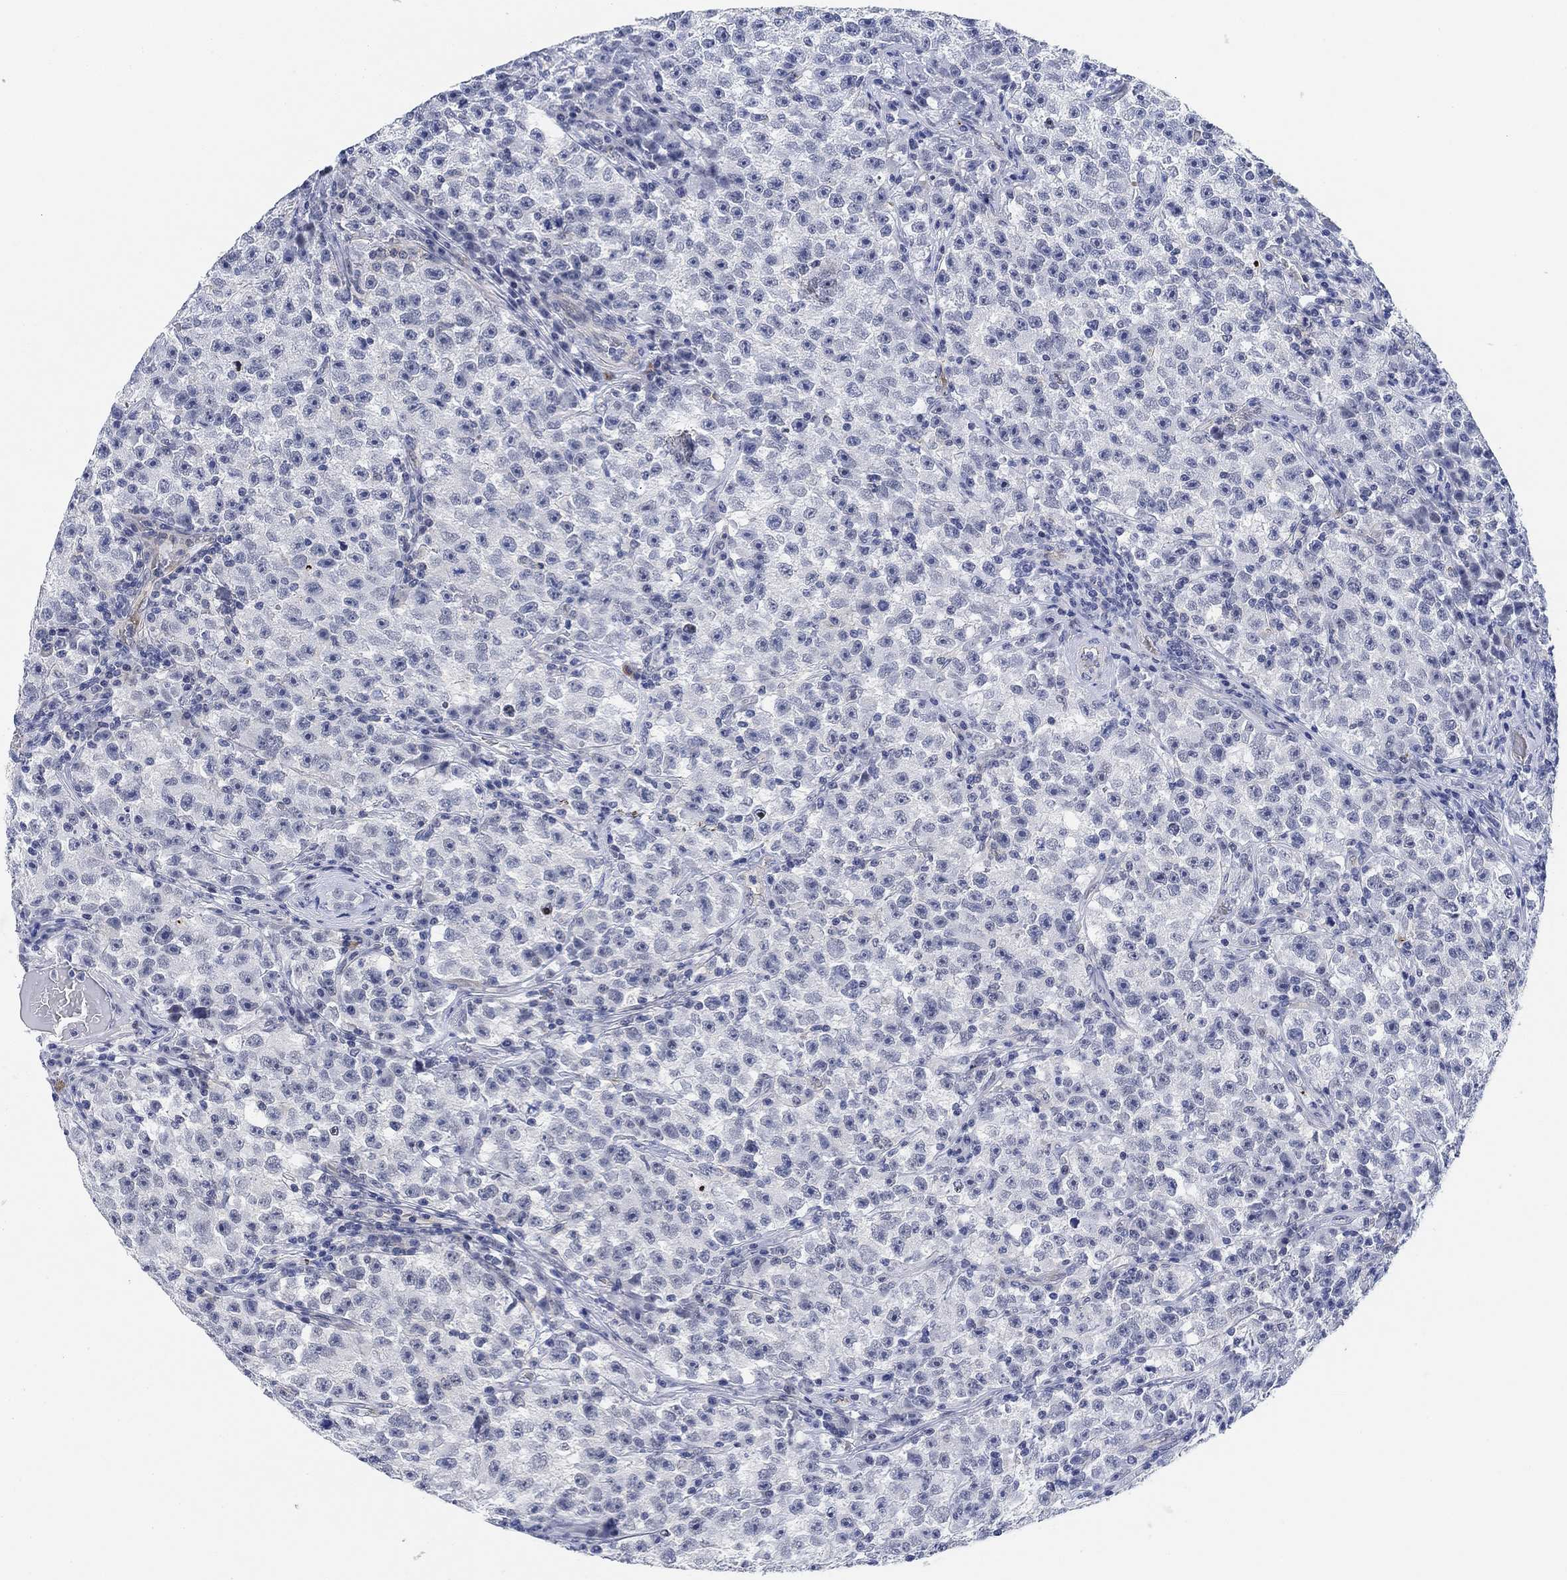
{"staining": {"intensity": "negative", "quantity": "none", "location": "none"}, "tissue": "testis cancer", "cell_type": "Tumor cells", "image_type": "cancer", "snomed": [{"axis": "morphology", "description": "Seminoma, NOS"}, {"axis": "topography", "description": "Testis"}], "caption": "The histopathology image displays no significant expression in tumor cells of testis seminoma.", "gene": "PAX6", "patient": {"sex": "male", "age": 22}}